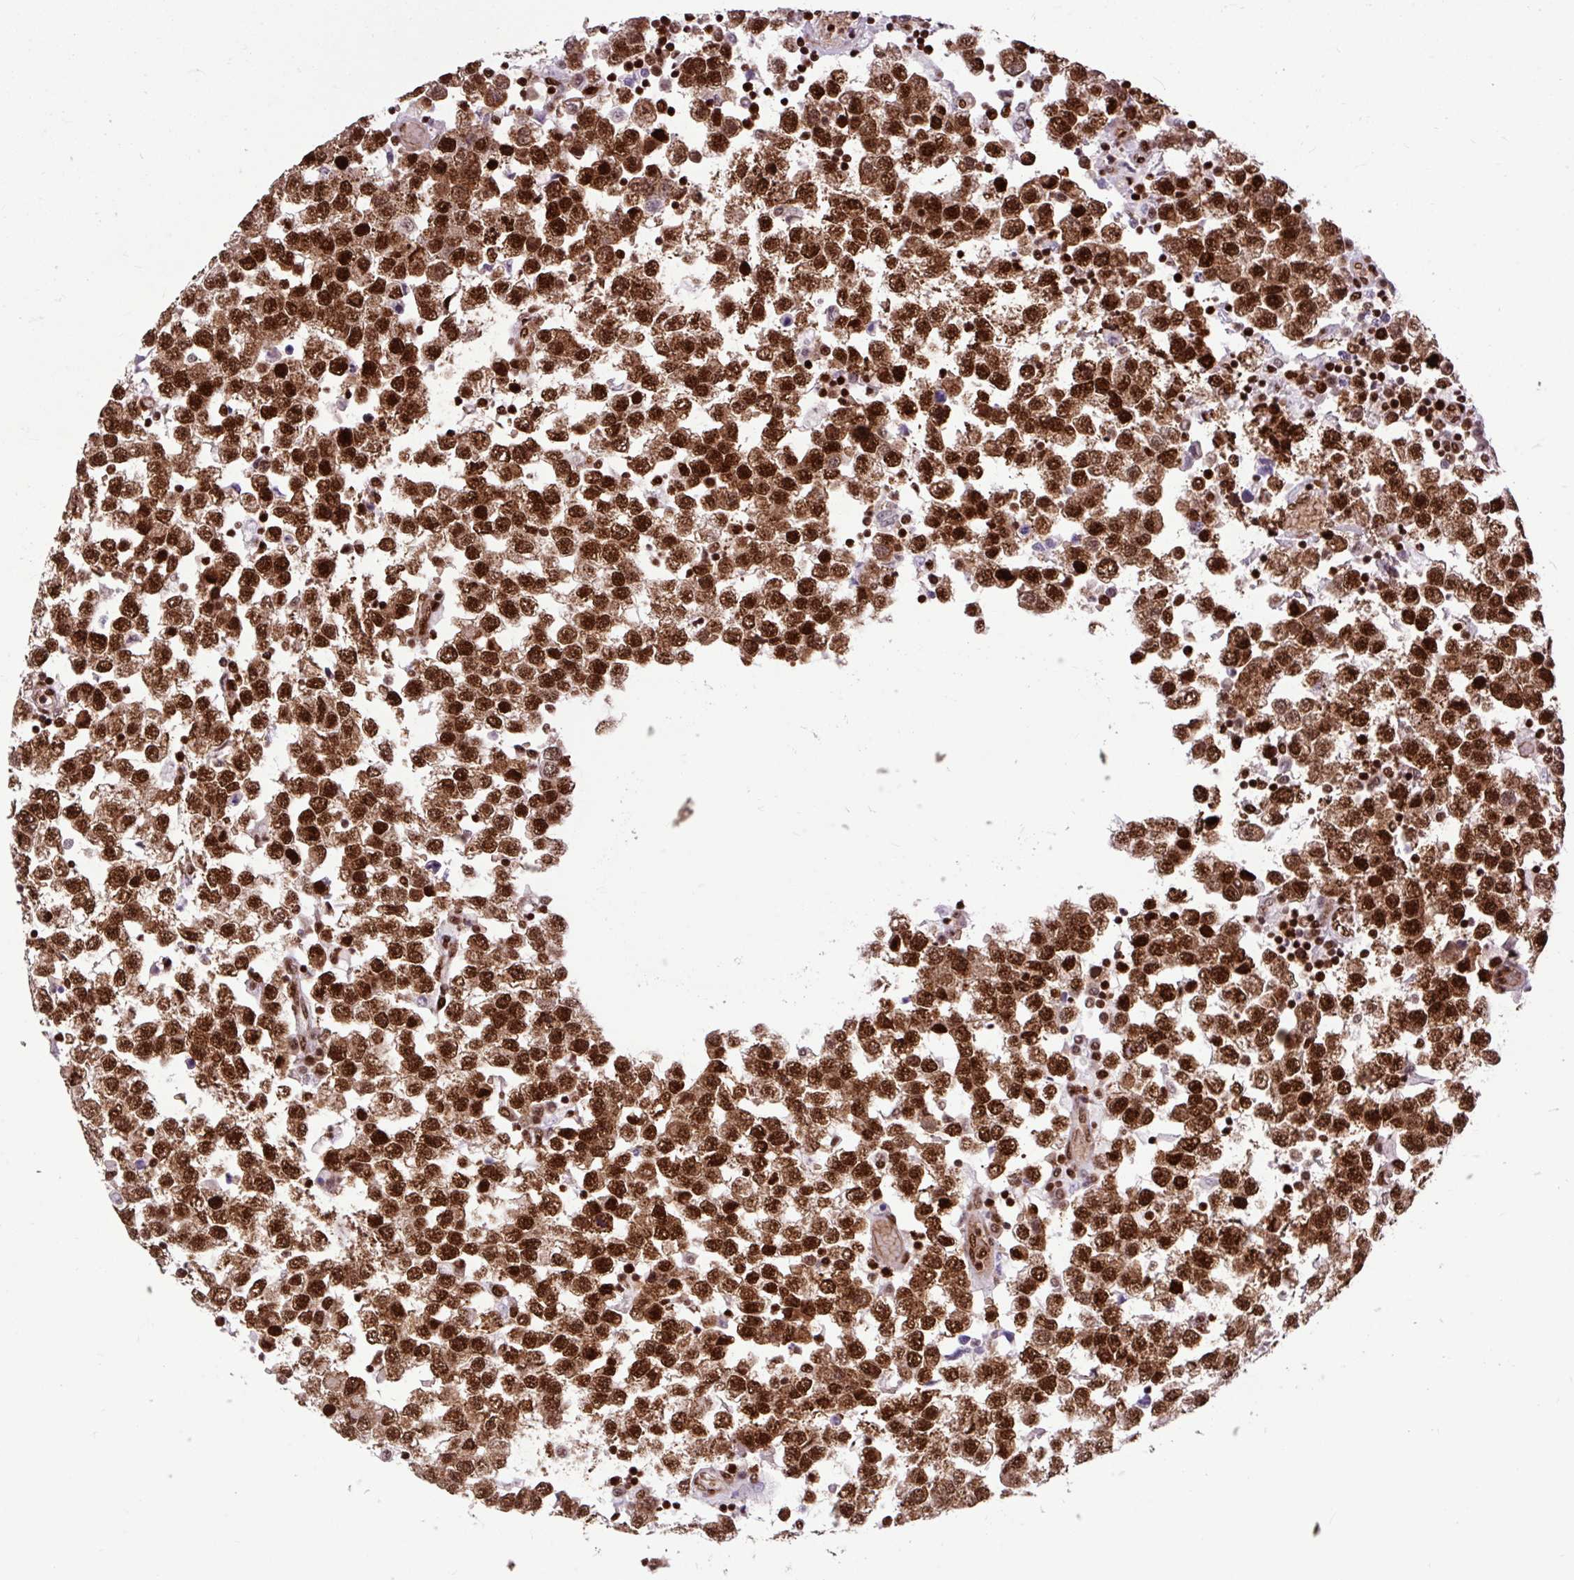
{"staining": {"intensity": "strong", "quantity": ">75%", "location": "nuclear"}, "tissue": "testis cancer", "cell_type": "Tumor cells", "image_type": "cancer", "snomed": [{"axis": "morphology", "description": "Seminoma, NOS"}, {"axis": "topography", "description": "Testis"}], "caption": "The histopathology image displays immunohistochemical staining of testis seminoma. There is strong nuclear staining is identified in about >75% of tumor cells. (Stains: DAB (3,3'-diaminobenzidine) in brown, nuclei in blue, Microscopy: brightfield microscopy at high magnification).", "gene": "FUS", "patient": {"sex": "male", "age": 34}}